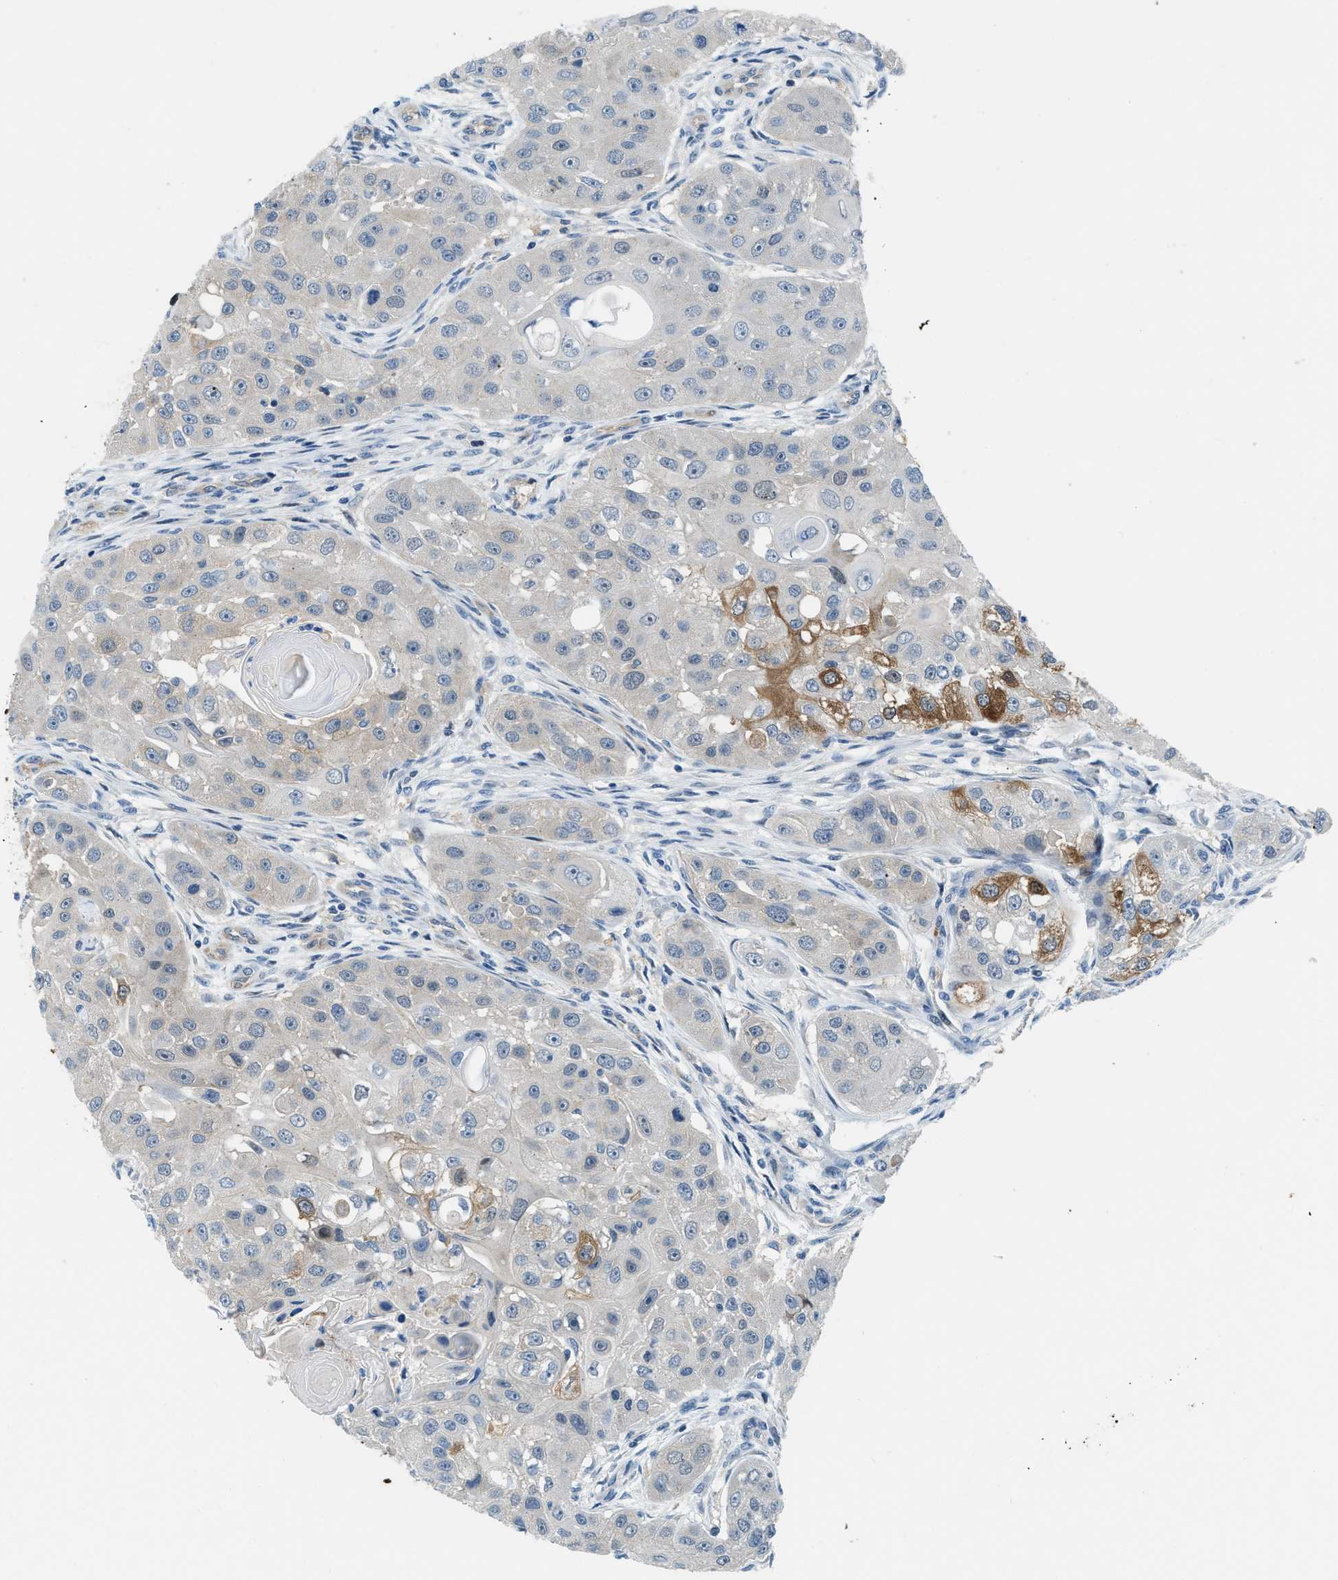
{"staining": {"intensity": "moderate", "quantity": "<25%", "location": "cytoplasmic/membranous"}, "tissue": "head and neck cancer", "cell_type": "Tumor cells", "image_type": "cancer", "snomed": [{"axis": "morphology", "description": "Normal tissue, NOS"}, {"axis": "morphology", "description": "Squamous cell carcinoma, NOS"}, {"axis": "topography", "description": "Skeletal muscle"}, {"axis": "topography", "description": "Head-Neck"}], "caption": "A brown stain labels moderate cytoplasmic/membranous staining of a protein in squamous cell carcinoma (head and neck) tumor cells.", "gene": "PFKP", "patient": {"sex": "male", "age": 51}}